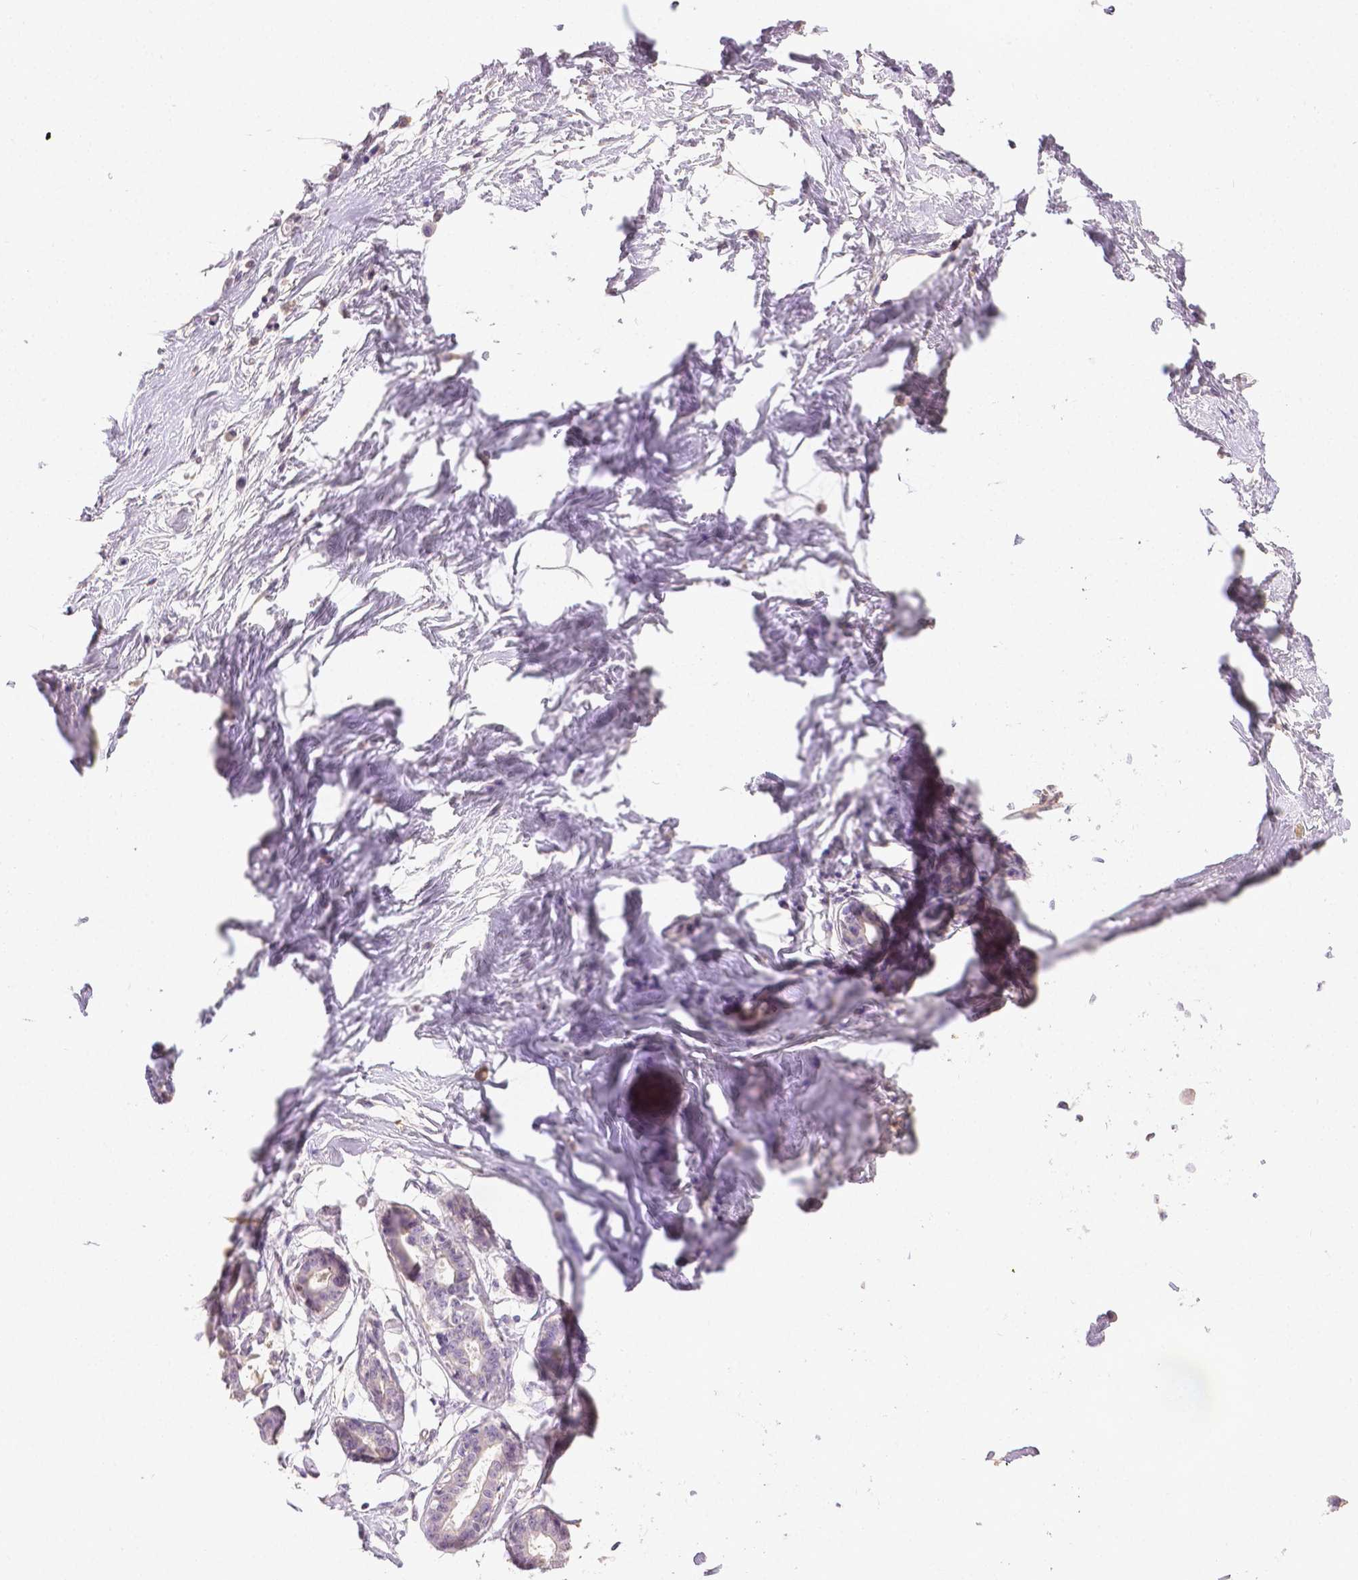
{"staining": {"intensity": "negative", "quantity": "none", "location": "none"}, "tissue": "breast", "cell_type": "Adipocytes", "image_type": "normal", "snomed": [{"axis": "morphology", "description": "Normal tissue, NOS"}, {"axis": "topography", "description": "Breast"}], "caption": "A histopathology image of breast stained for a protein demonstrates no brown staining in adipocytes. (IHC, brightfield microscopy, high magnification).", "gene": "TGM1", "patient": {"sex": "female", "age": 45}}